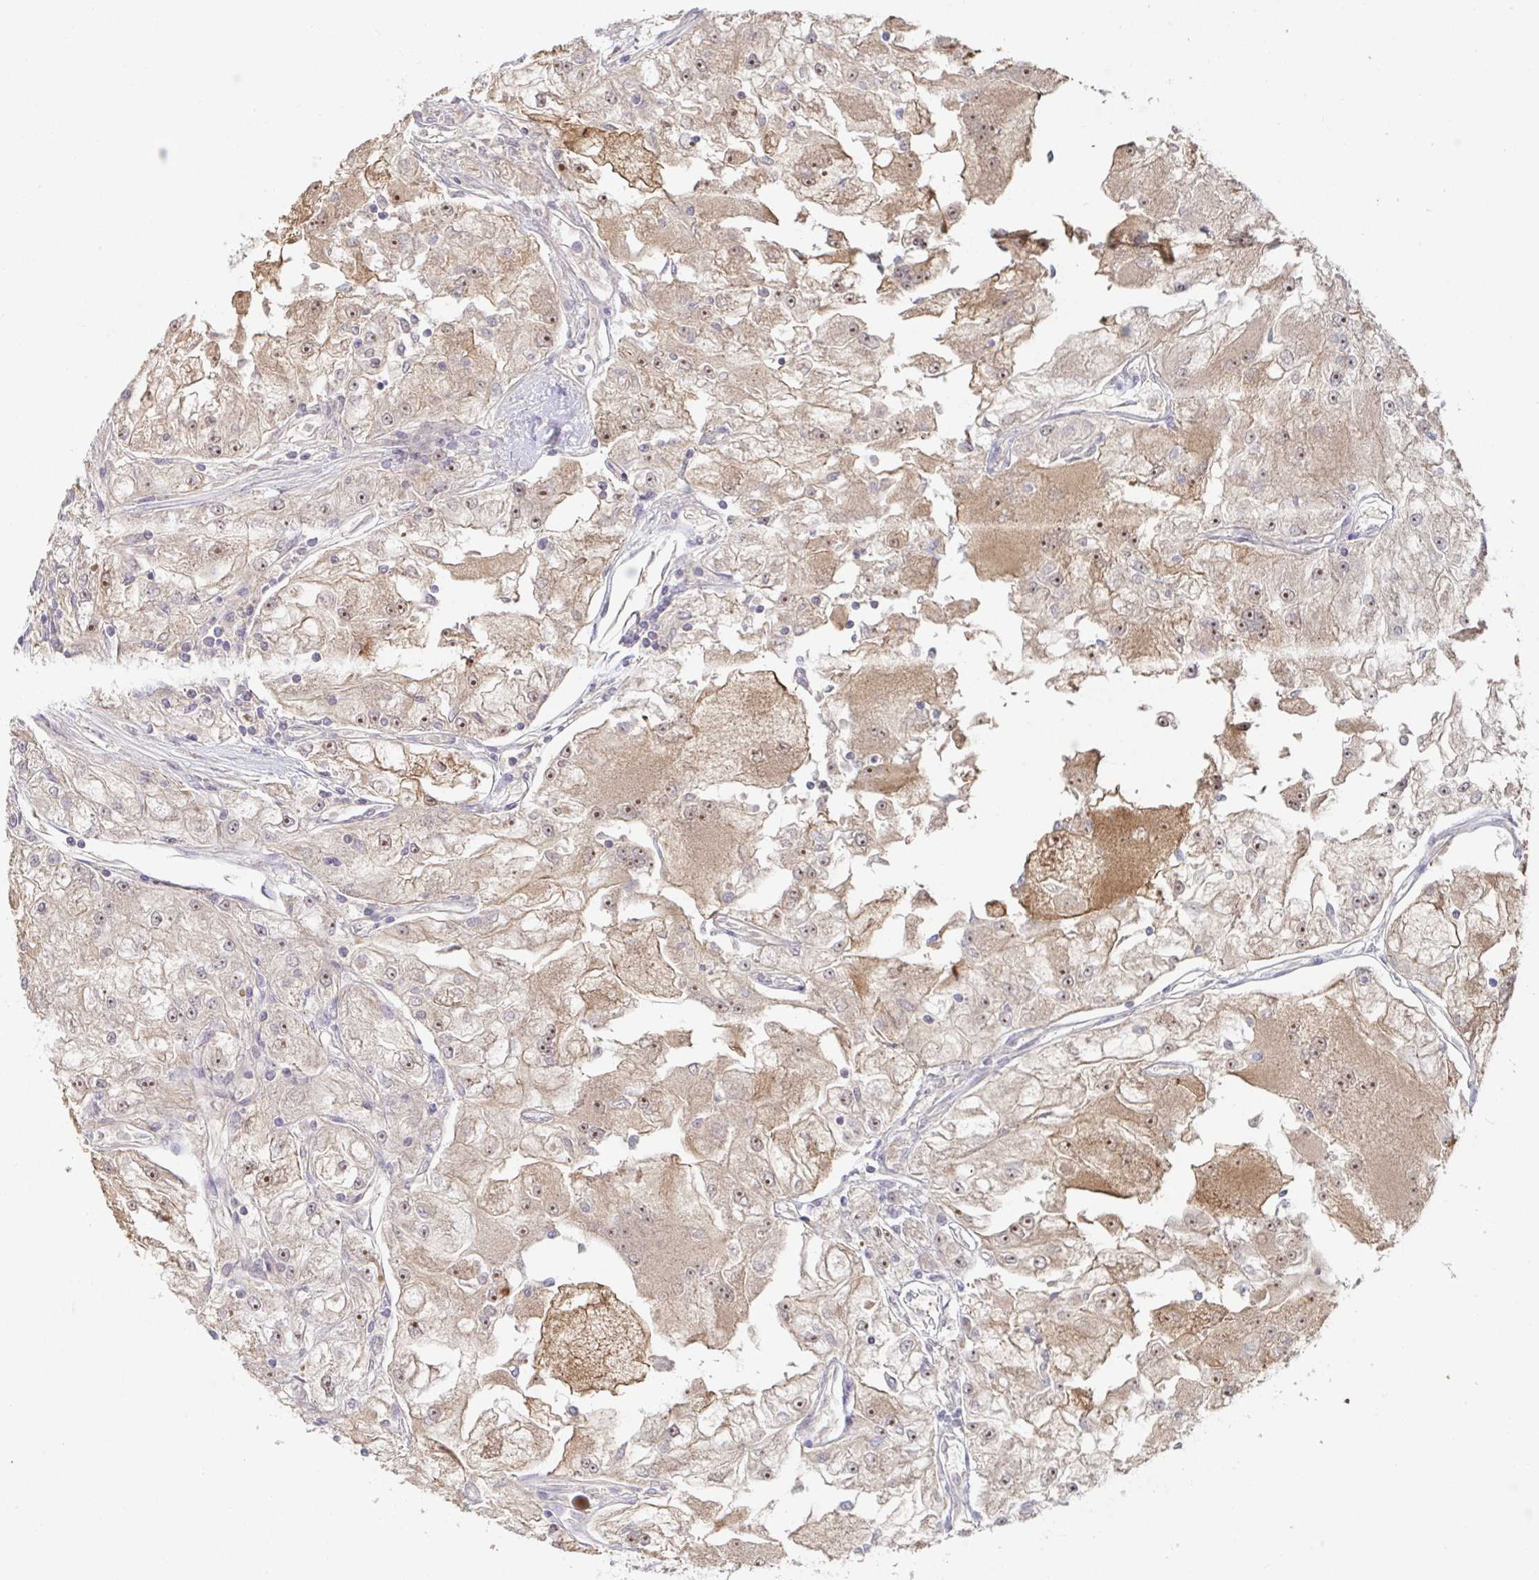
{"staining": {"intensity": "moderate", "quantity": "25%-75%", "location": "cytoplasmic/membranous,nuclear"}, "tissue": "renal cancer", "cell_type": "Tumor cells", "image_type": "cancer", "snomed": [{"axis": "morphology", "description": "Adenocarcinoma, NOS"}, {"axis": "topography", "description": "Kidney"}], "caption": "Renal cancer stained with a brown dye demonstrates moderate cytoplasmic/membranous and nuclear positive expression in about 25%-75% of tumor cells.", "gene": "ANO5", "patient": {"sex": "female", "age": 72}}